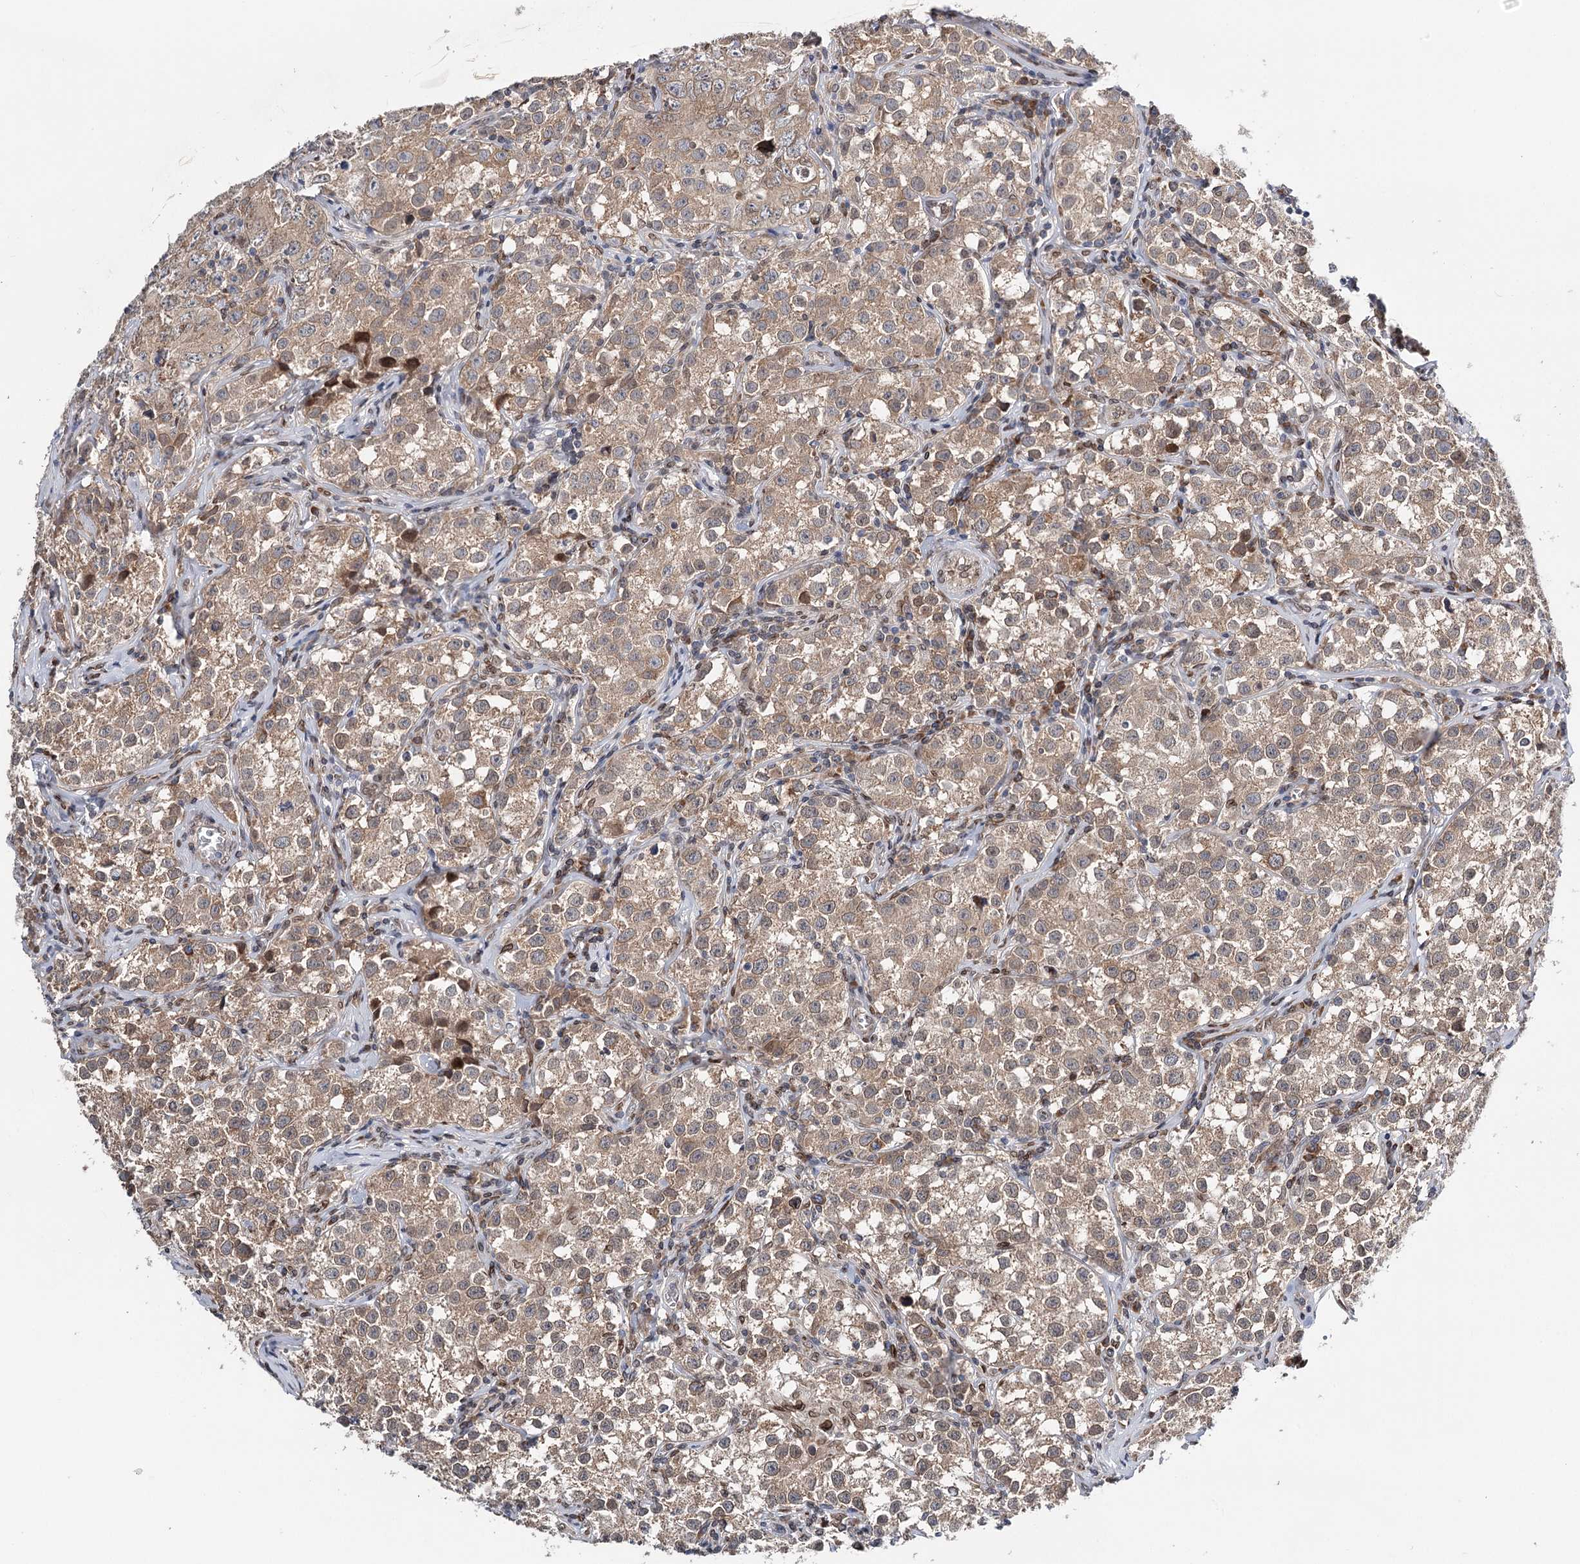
{"staining": {"intensity": "moderate", "quantity": "25%-75%", "location": "cytoplasmic/membranous,nuclear"}, "tissue": "testis cancer", "cell_type": "Tumor cells", "image_type": "cancer", "snomed": [{"axis": "morphology", "description": "Seminoma, NOS"}, {"axis": "morphology", "description": "Carcinoma, Embryonal, NOS"}, {"axis": "topography", "description": "Testis"}], "caption": "A photomicrograph showing moderate cytoplasmic/membranous and nuclear positivity in about 25%-75% of tumor cells in seminoma (testis), as visualized by brown immunohistochemical staining.", "gene": "CFAP46", "patient": {"sex": "male", "age": 43}}